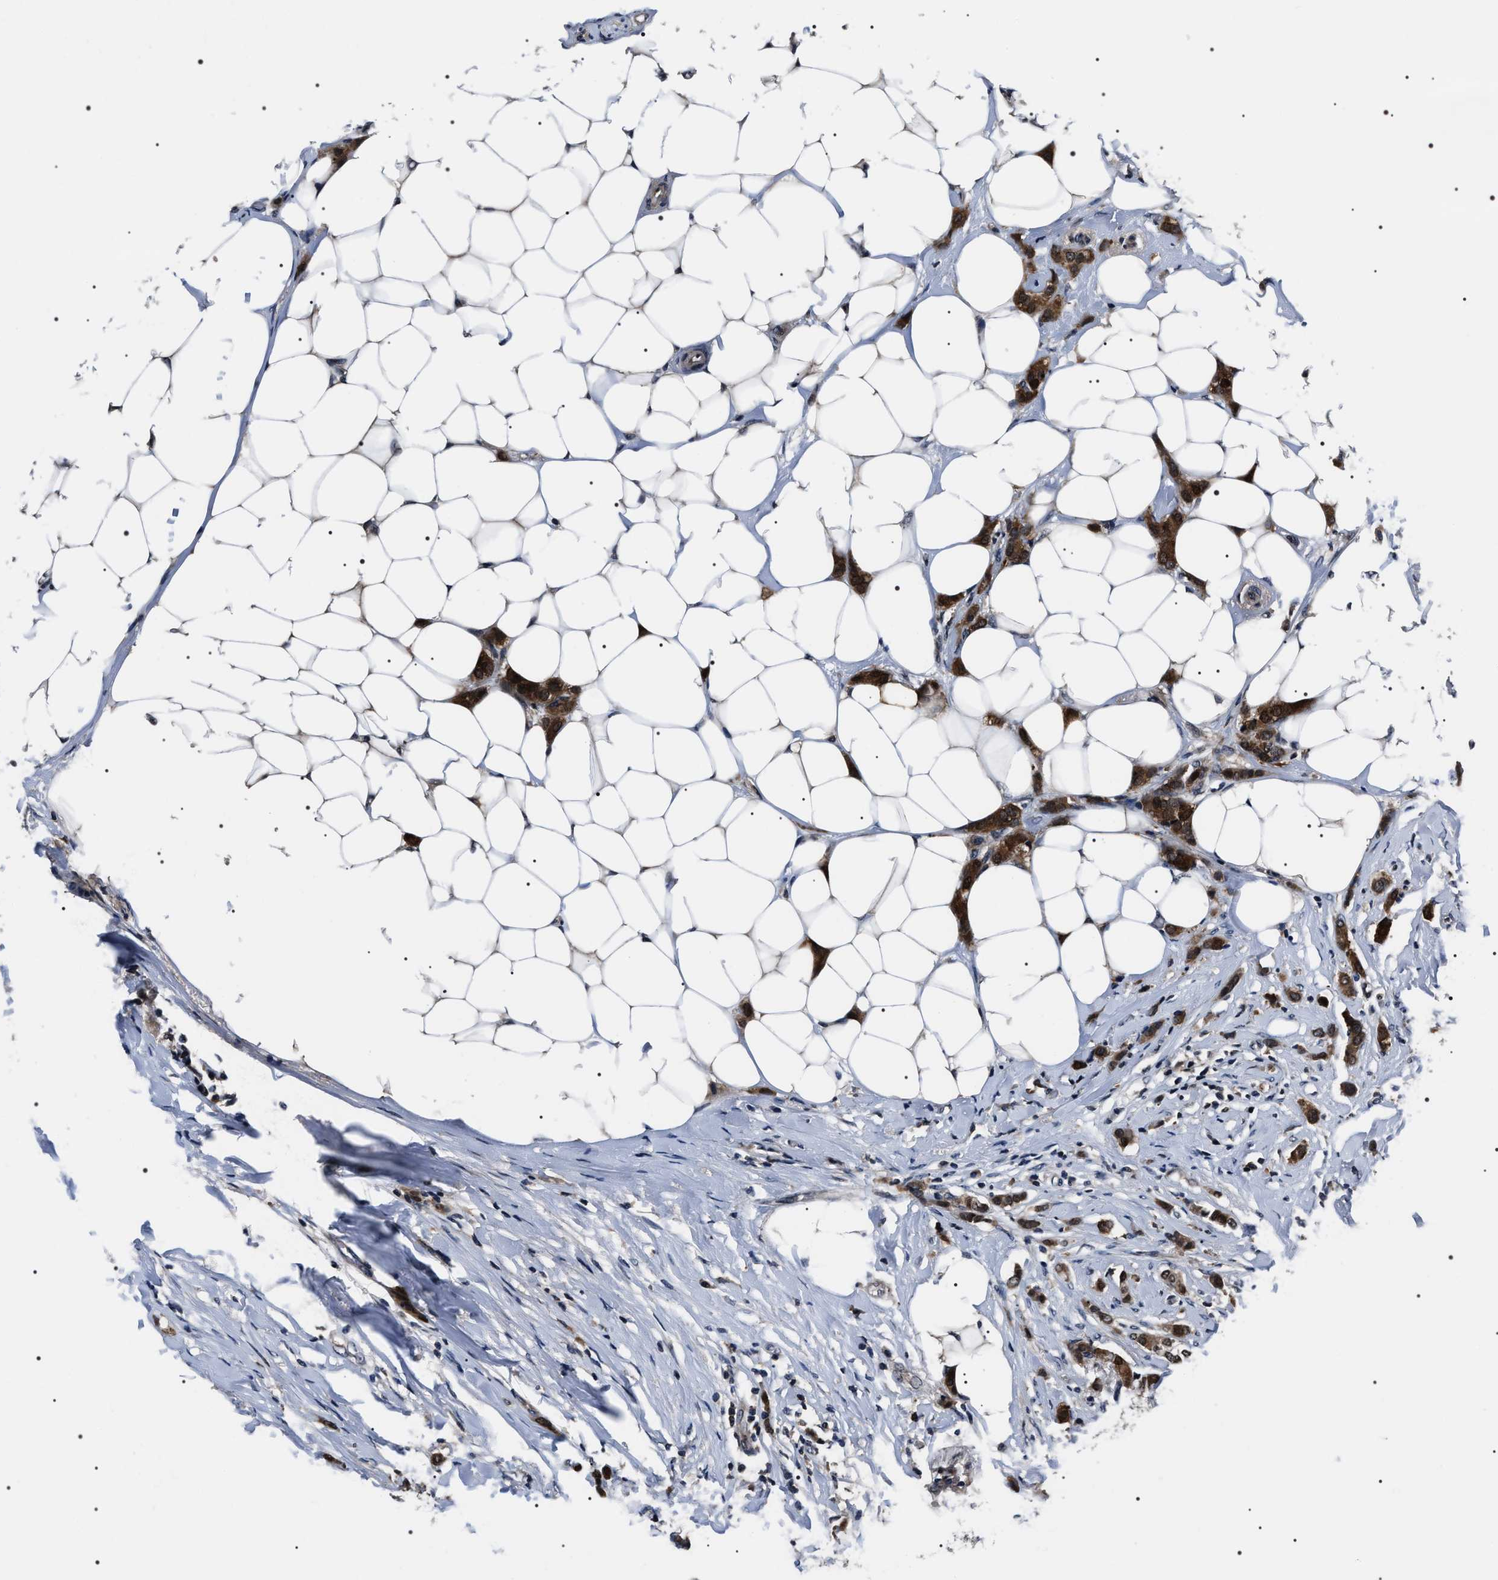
{"staining": {"intensity": "strong", "quantity": ">75%", "location": "cytoplasmic/membranous,nuclear"}, "tissue": "breast cancer", "cell_type": "Tumor cells", "image_type": "cancer", "snomed": [{"axis": "morphology", "description": "Lobular carcinoma"}, {"axis": "topography", "description": "Breast"}], "caption": "Strong cytoplasmic/membranous and nuclear expression is appreciated in approximately >75% of tumor cells in lobular carcinoma (breast).", "gene": "SIPA1", "patient": {"sex": "female", "age": 55}}